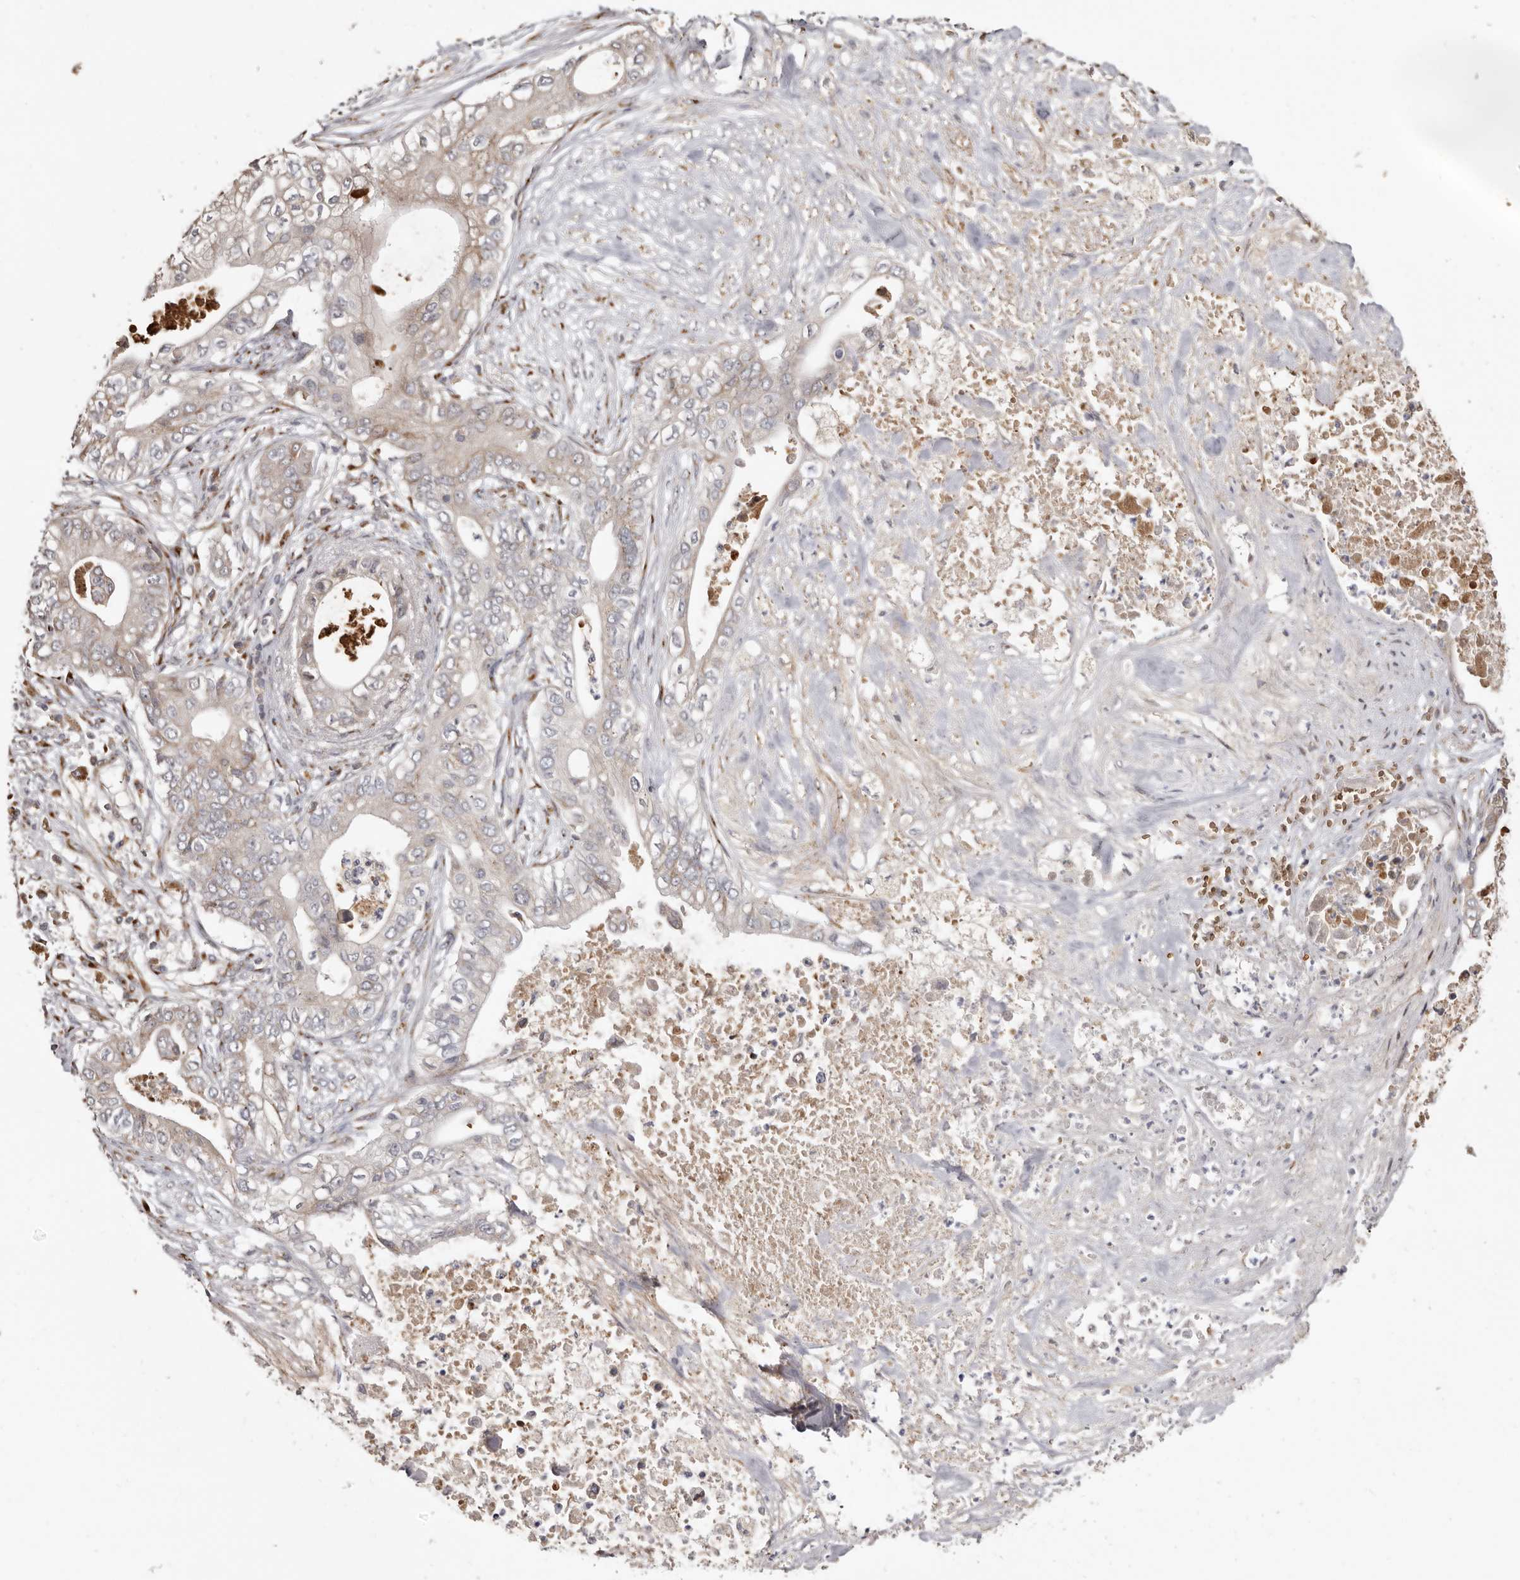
{"staining": {"intensity": "weak", "quantity": "<25%", "location": "cytoplasmic/membranous"}, "tissue": "pancreatic cancer", "cell_type": "Tumor cells", "image_type": "cancer", "snomed": [{"axis": "morphology", "description": "Adenocarcinoma, NOS"}, {"axis": "topography", "description": "Pancreas"}], "caption": "An immunohistochemistry (IHC) micrograph of pancreatic cancer is shown. There is no staining in tumor cells of pancreatic cancer.", "gene": "ENTREP1", "patient": {"sex": "female", "age": 78}}